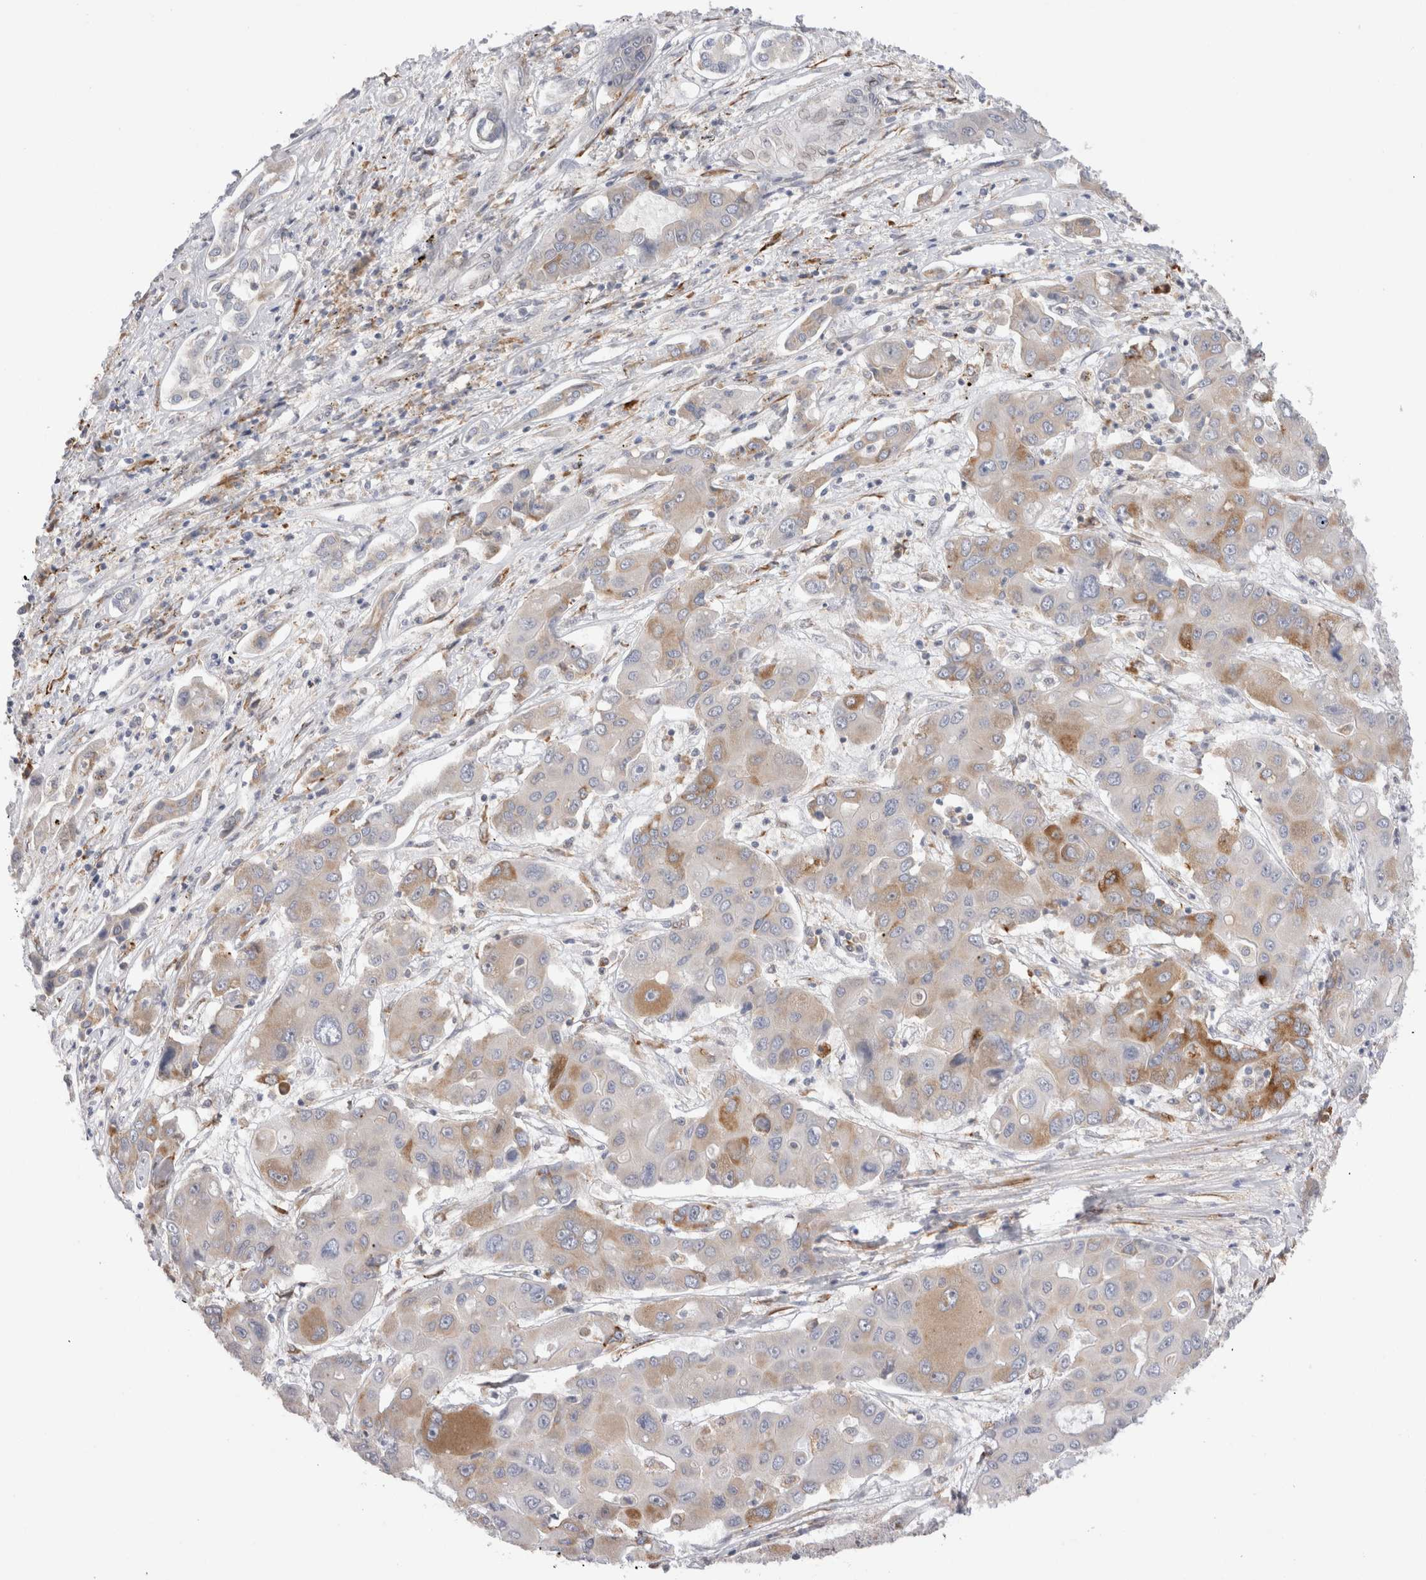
{"staining": {"intensity": "moderate", "quantity": "<25%", "location": "cytoplasmic/membranous"}, "tissue": "liver cancer", "cell_type": "Tumor cells", "image_type": "cancer", "snomed": [{"axis": "morphology", "description": "Cholangiocarcinoma"}, {"axis": "topography", "description": "Liver"}], "caption": "DAB (3,3'-diaminobenzidine) immunohistochemical staining of human liver cancer (cholangiocarcinoma) exhibits moderate cytoplasmic/membranous protein positivity in approximately <25% of tumor cells. The staining was performed using DAB to visualize the protein expression in brown, while the nuclei were stained in blue with hematoxylin (Magnification: 20x).", "gene": "VCPIP1", "patient": {"sex": "male", "age": 67}}